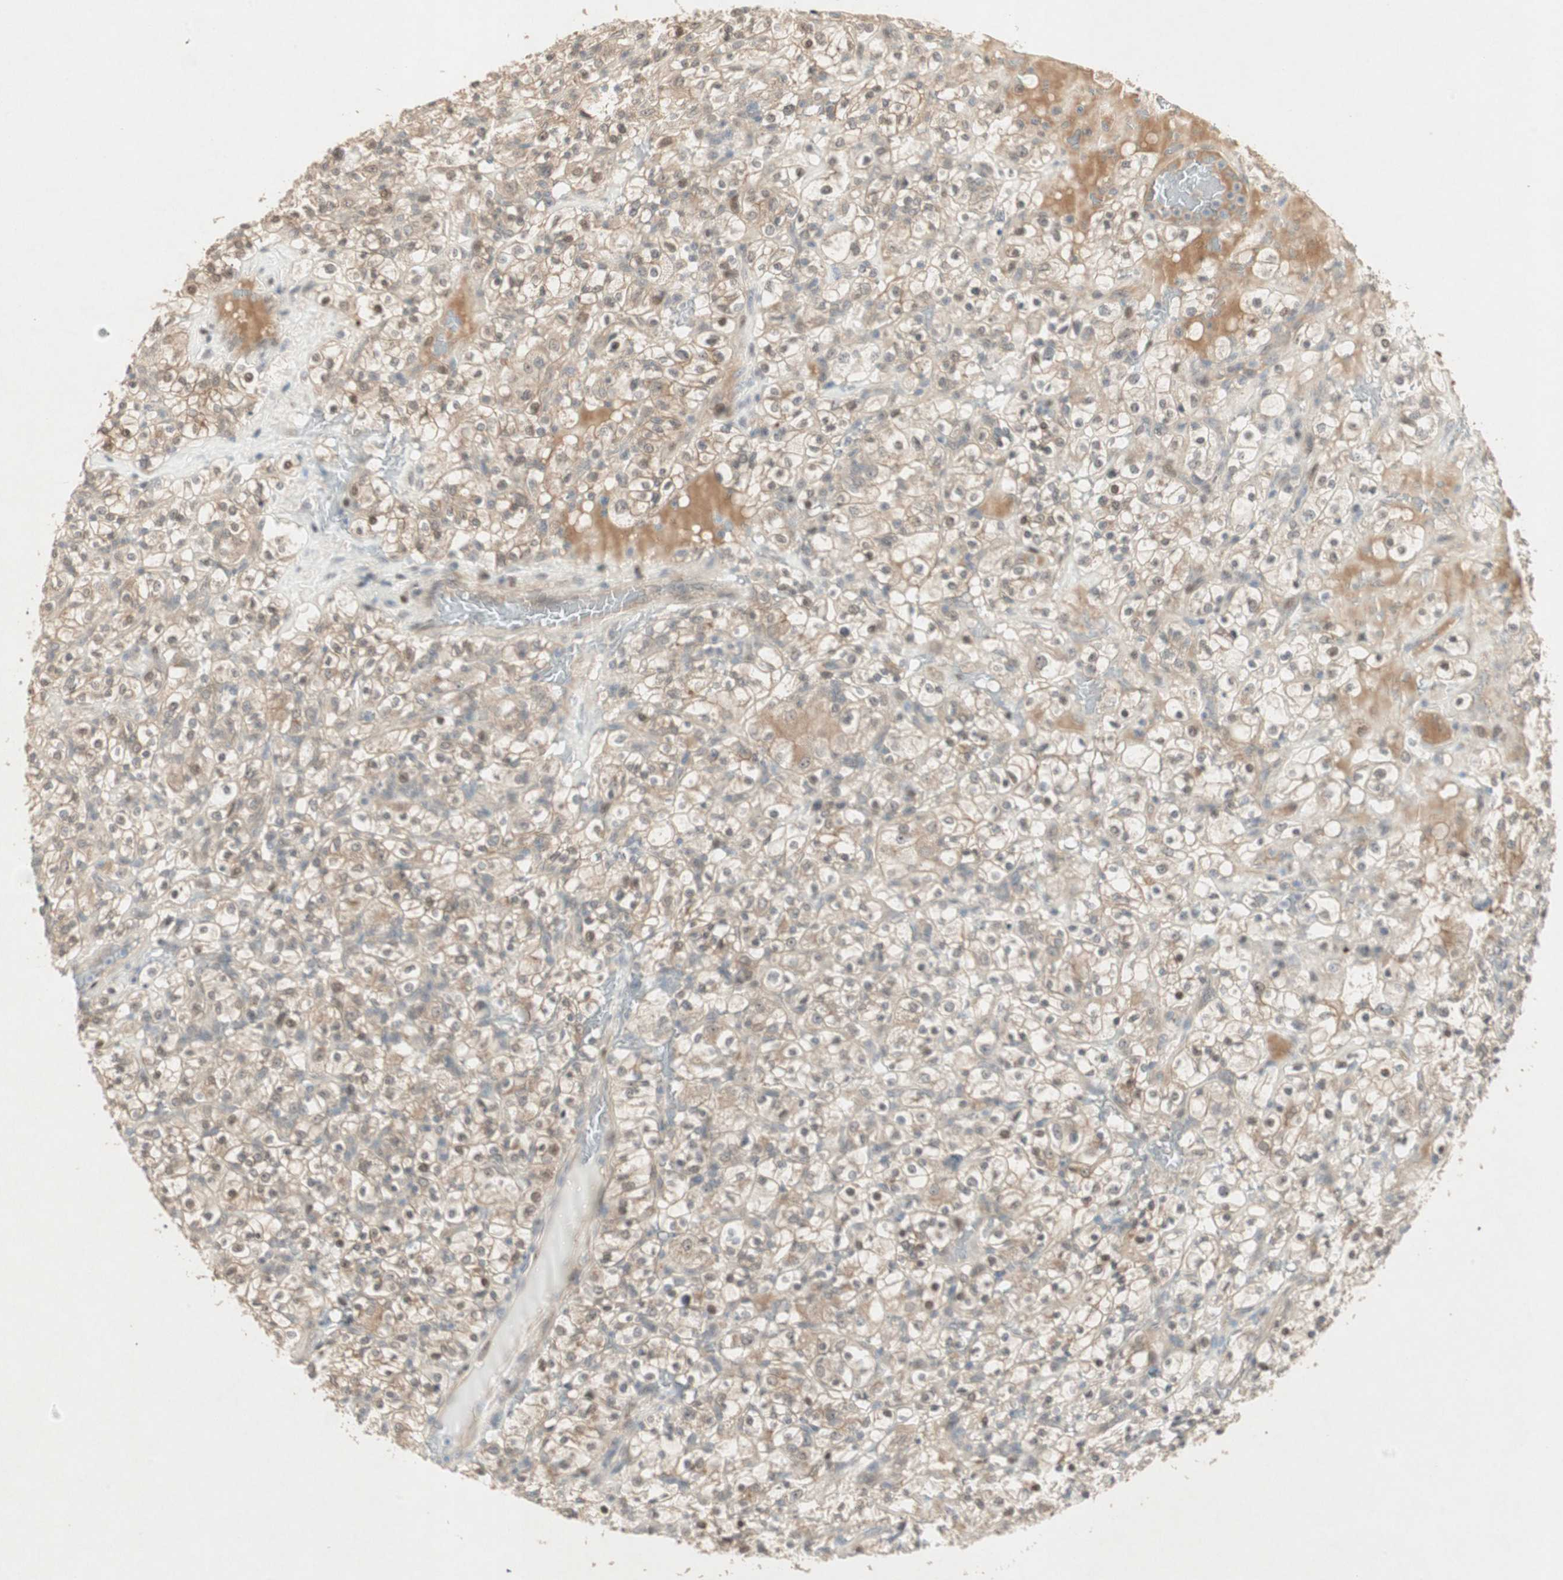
{"staining": {"intensity": "moderate", "quantity": "25%-75%", "location": "cytoplasmic/membranous,nuclear"}, "tissue": "renal cancer", "cell_type": "Tumor cells", "image_type": "cancer", "snomed": [{"axis": "morphology", "description": "Normal tissue, NOS"}, {"axis": "morphology", "description": "Adenocarcinoma, NOS"}, {"axis": "topography", "description": "Kidney"}], "caption": "Moderate cytoplasmic/membranous and nuclear protein positivity is appreciated in approximately 25%-75% of tumor cells in adenocarcinoma (renal). (Brightfield microscopy of DAB IHC at high magnification).", "gene": "ACSL5", "patient": {"sex": "female", "age": 72}}